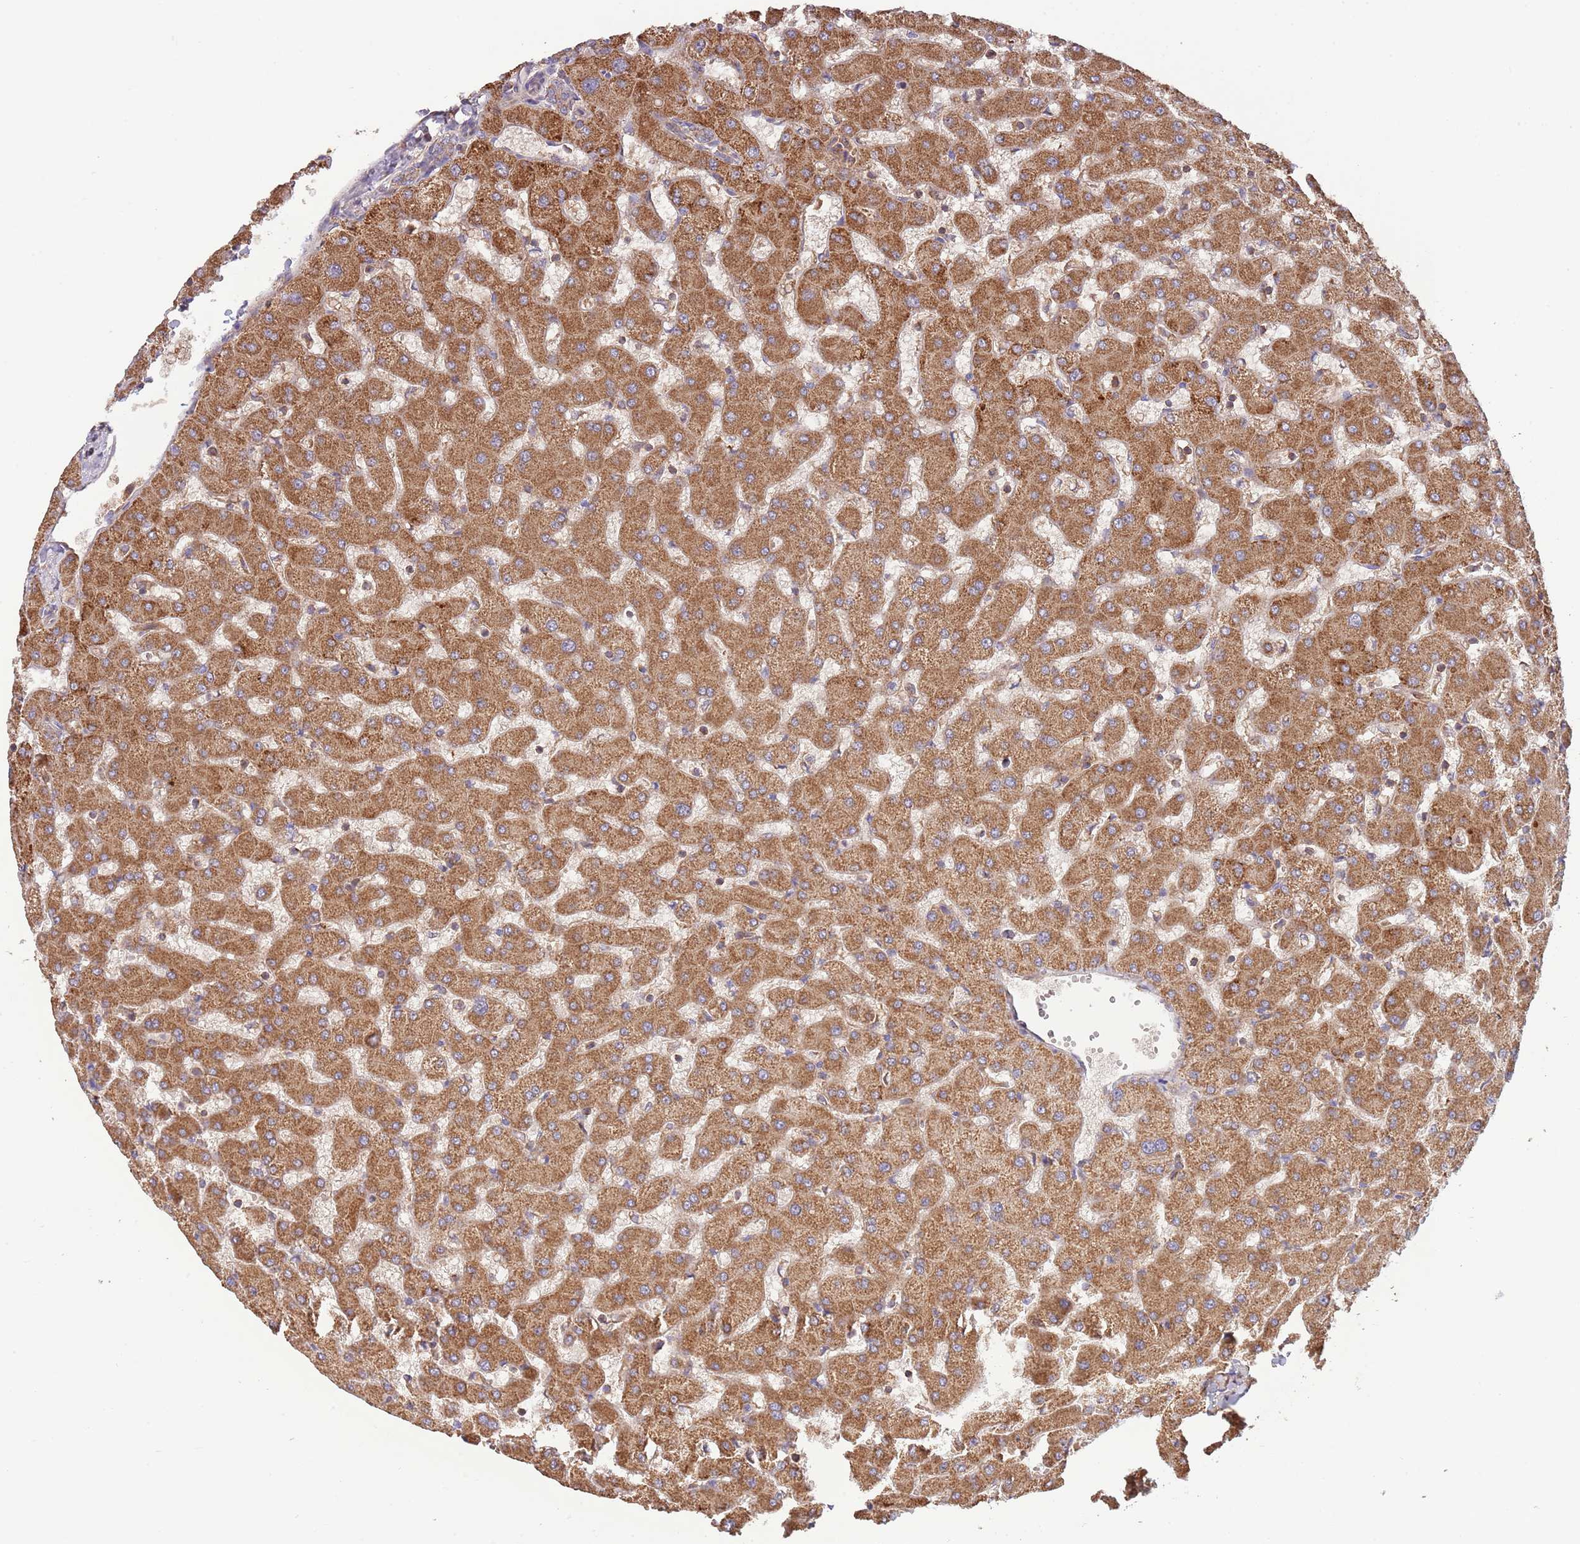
{"staining": {"intensity": "weak", "quantity": ">75%", "location": "cytoplasmic/membranous"}, "tissue": "liver", "cell_type": "Cholangiocytes", "image_type": "normal", "snomed": [{"axis": "morphology", "description": "Normal tissue, NOS"}, {"axis": "topography", "description": "Liver"}], "caption": "A histopathology image showing weak cytoplasmic/membranous positivity in about >75% of cholangiocytes in unremarkable liver, as visualized by brown immunohistochemical staining.", "gene": "DNAJA3", "patient": {"sex": "female", "age": 63}}